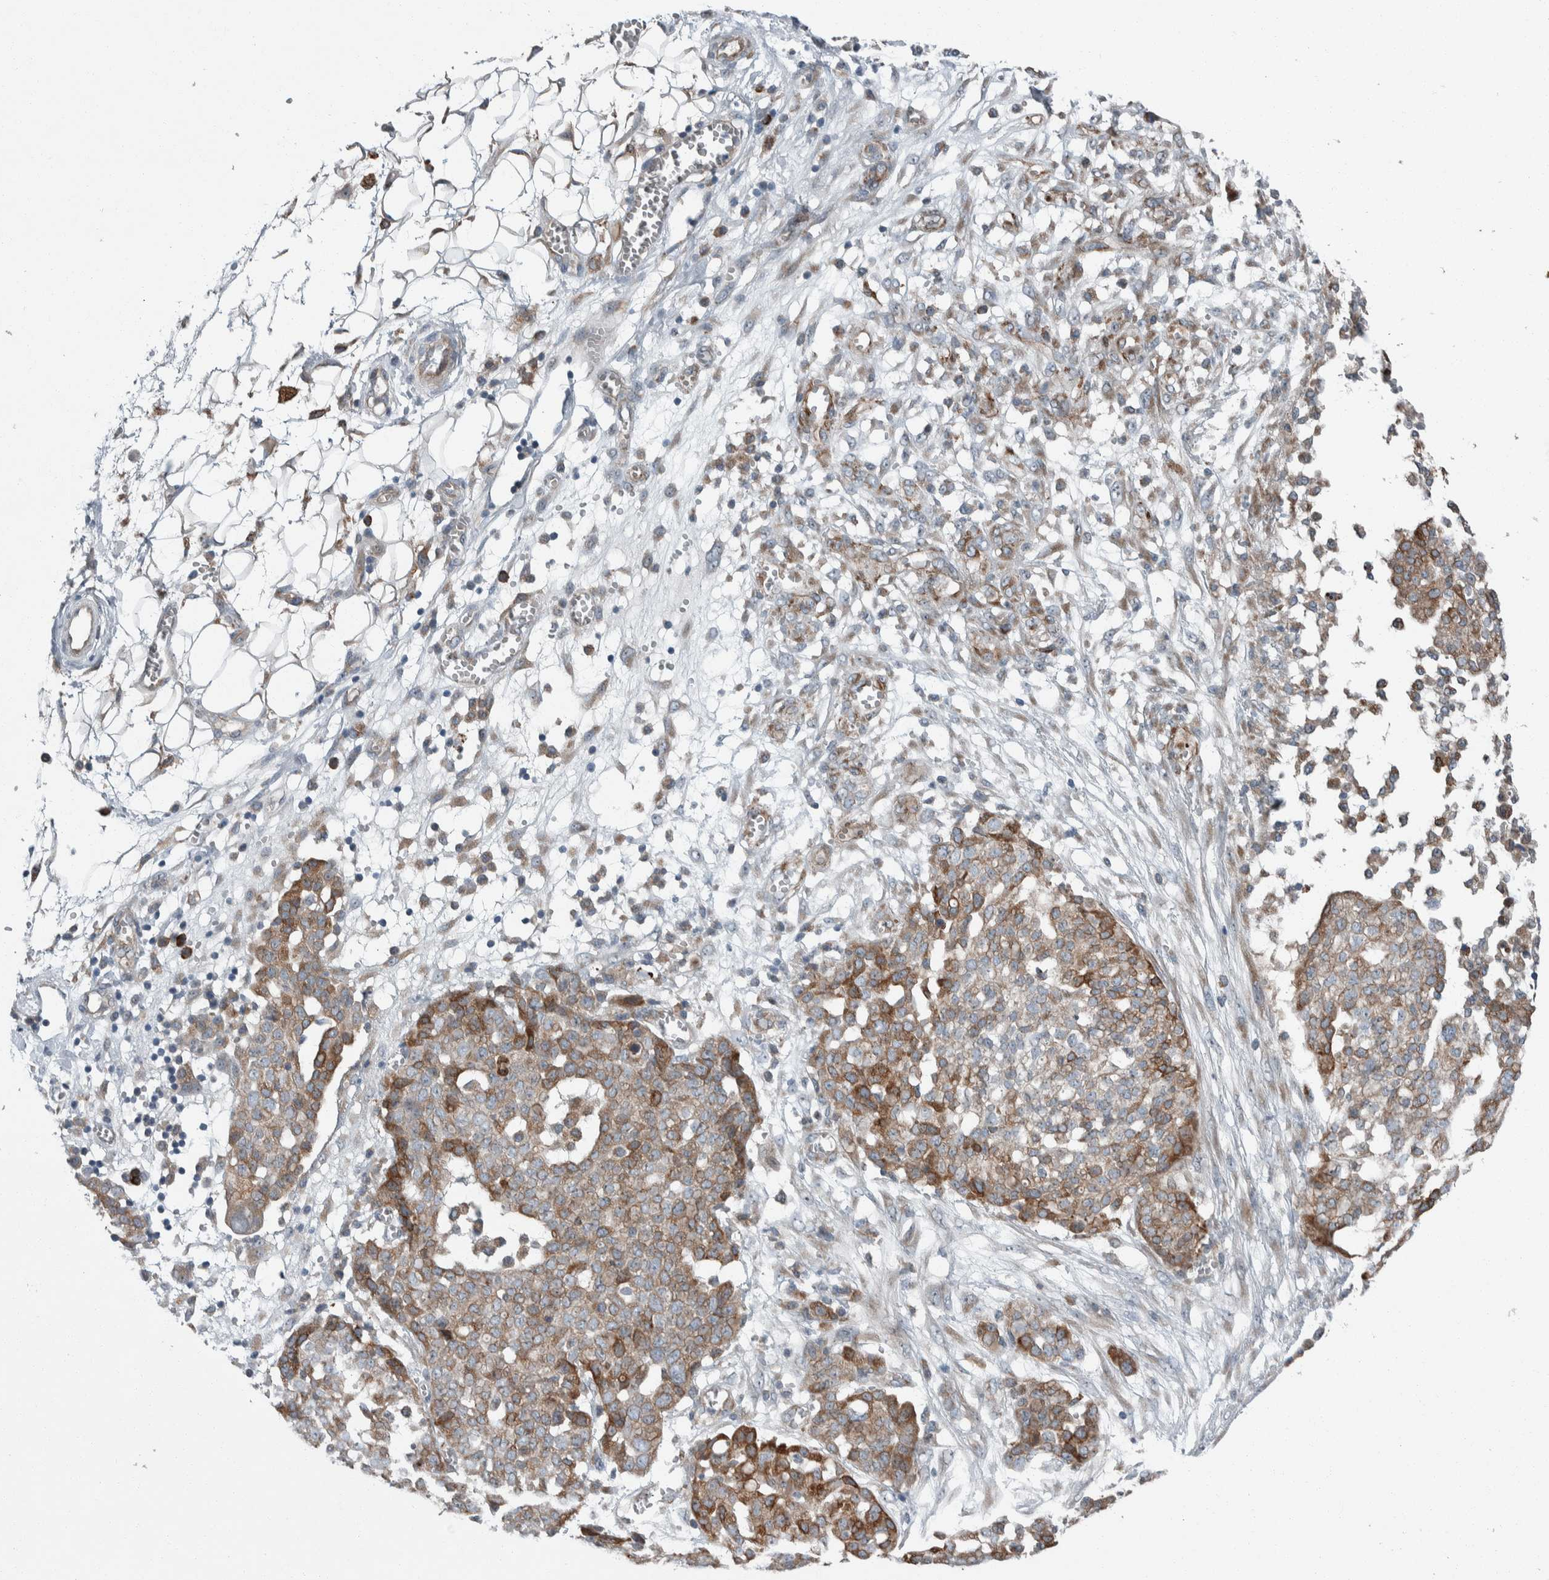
{"staining": {"intensity": "moderate", "quantity": ">75%", "location": "cytoplasmic/membranous"}, "tissue": "ovarian cancer", "cell_type": "Tumor cells", "image_type": "cancer", "snomed": [{"axis": "morphology", "description": "Cystadenocarcinoma, serous, NOS"}, {"axis": "topography", "description": "Soft tissue"}, {"axis": "topography", "description": "Ovary"}], "caption": "About >75% of tumor cells in human ovarian cancer (serous cystadenocarcinoma) reveal moderate cytoplasmic/membranous protein expression as visualized by brown immunohistochemical staining.", "gene": "USP25", "patient": {"sex": "female", "age": 57}}